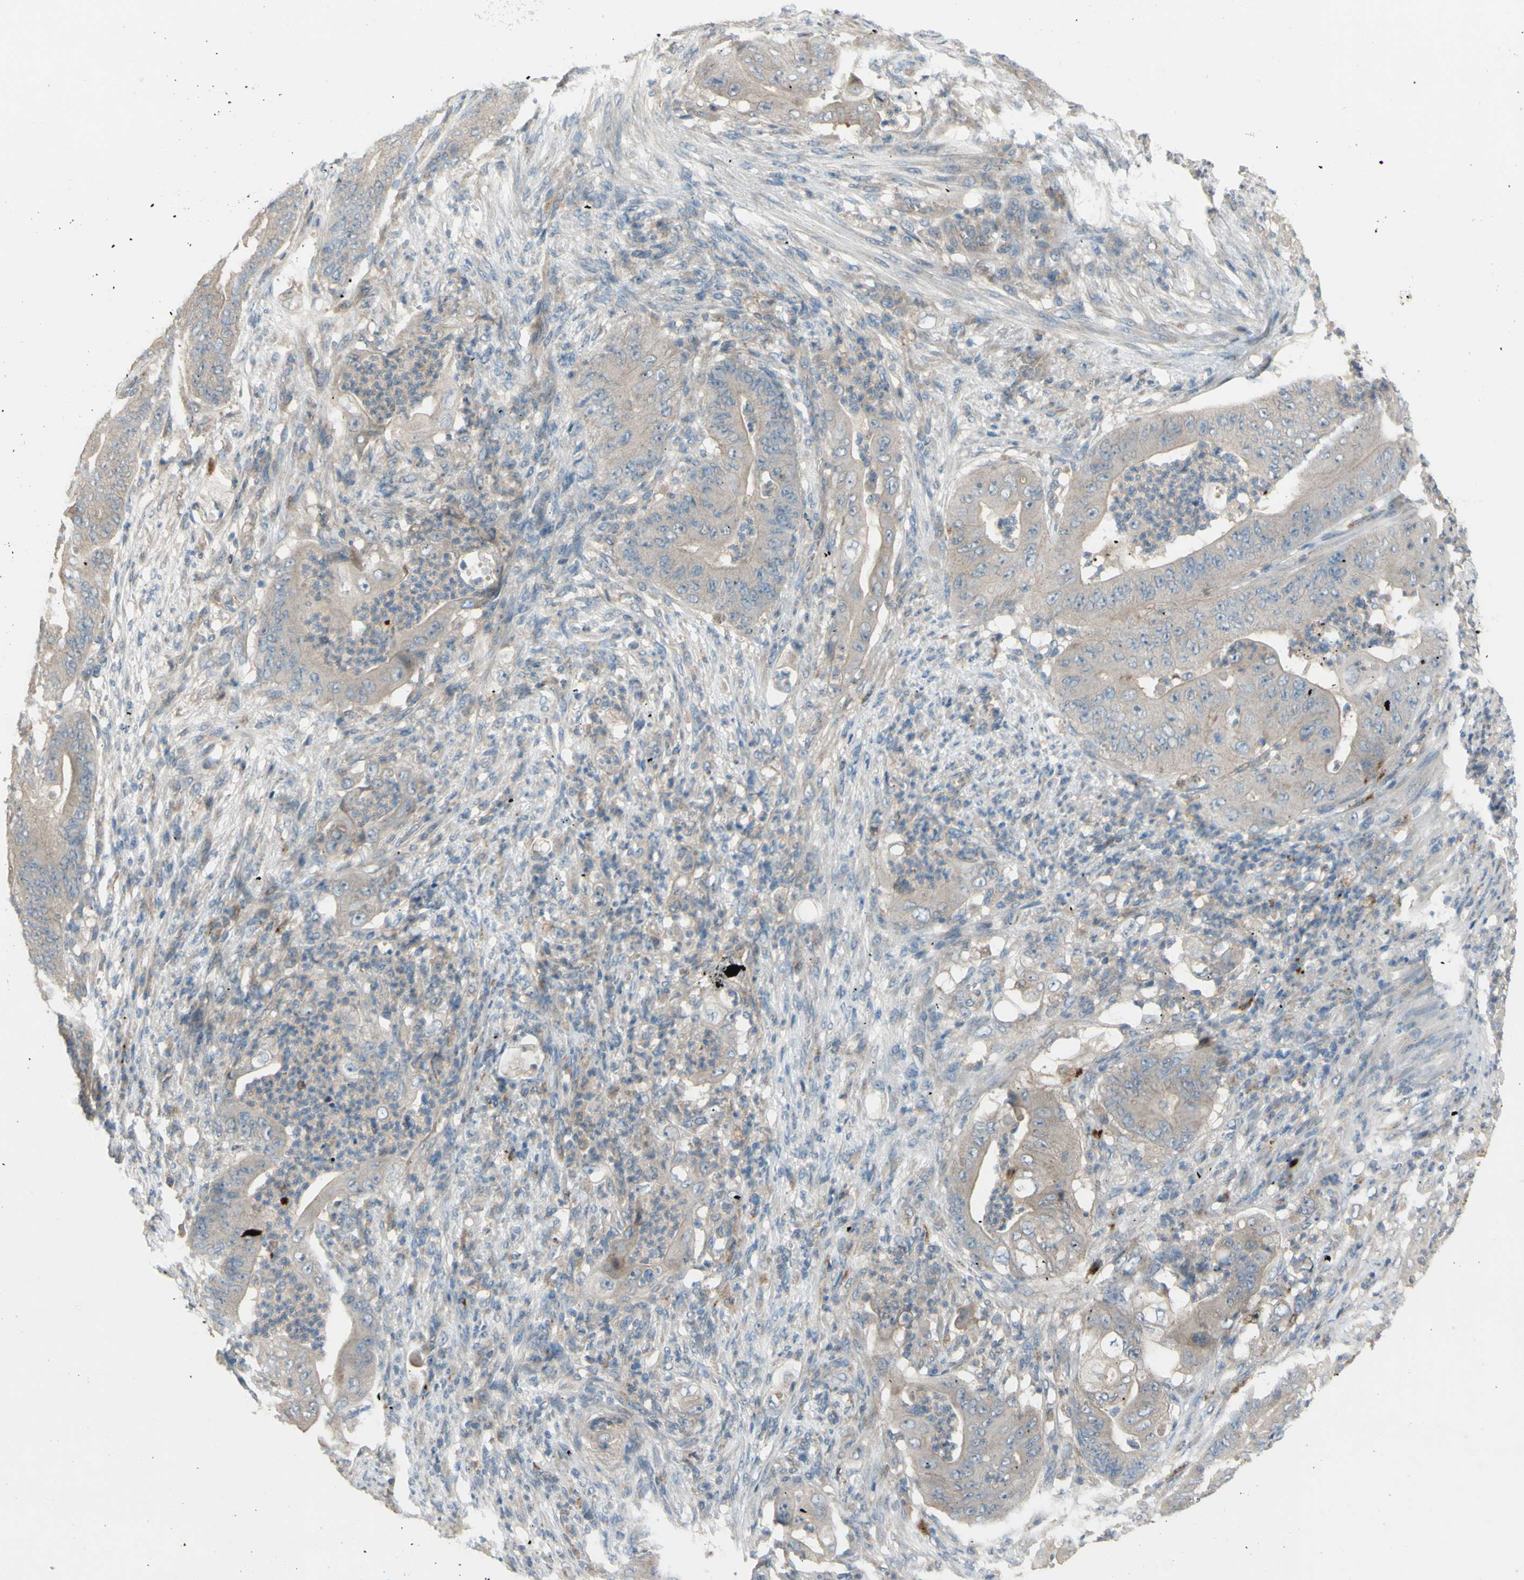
{"staining": {"intensity": "weak", "quantity": ">75%", "location": "cytoplasmic/membranous"}, "tissue": "stomach cancer", "cell_type": "Tumor cells", "image_type": "cancer", "snomed": [{"axis": "morphology", "description": "Adenocarcinoma, NOS"}, {"axis": "topography", "description": "Stomach"}], "caption": "Immunohistochemical staining of stomach cancer (adenocarcinoma) demonstrates weak cytoplasmic/membranous protein staining in about >75% of tumor cells. The protein is shown in brown color, while the nuclei are stained blue.", "gene": "AFP", "patient": {"sex": "female", "age": 73}}